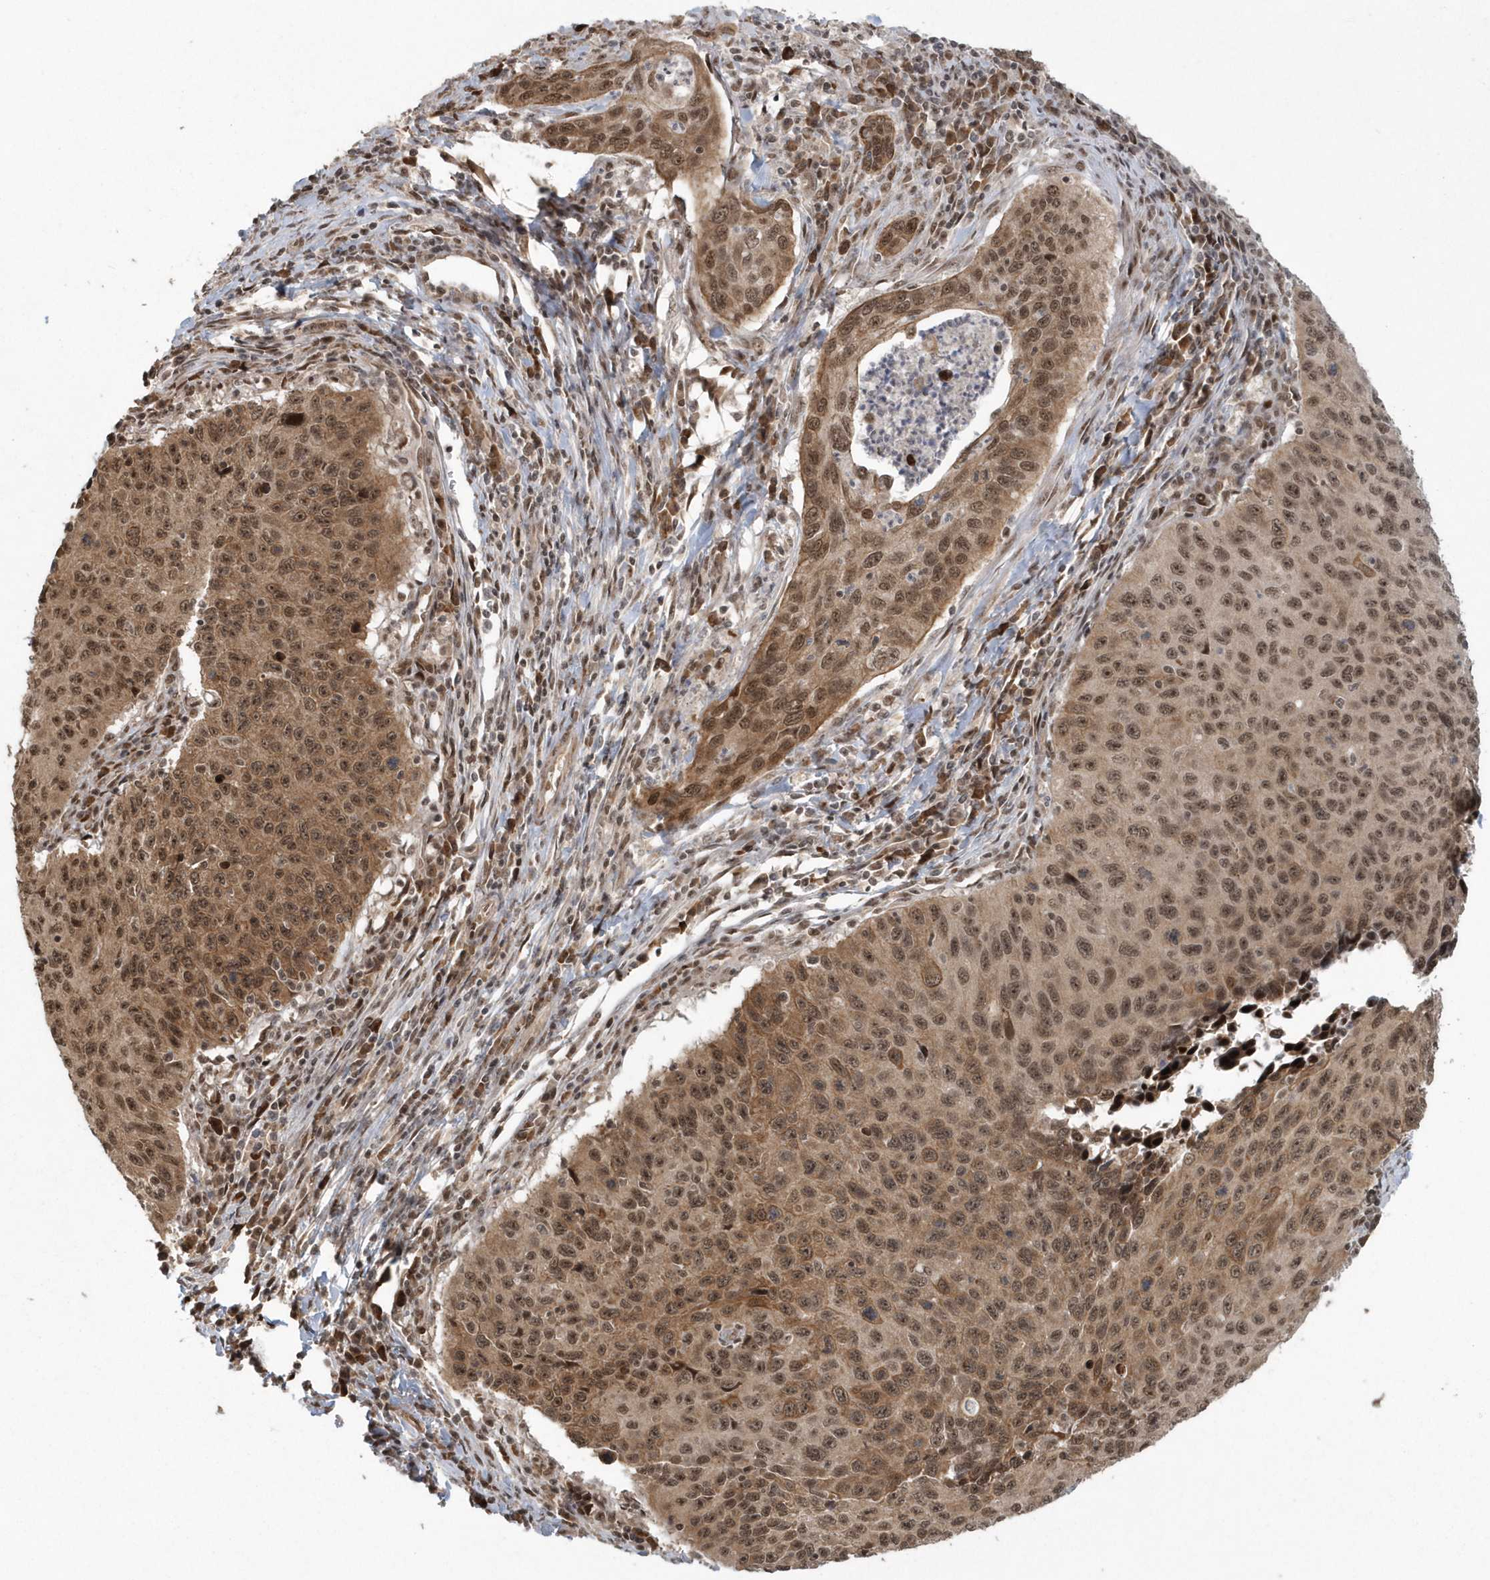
{"staining": {"intensity": "strong", "quantity": ">75%", "location": "cytoplasmic/membranous,nuclear"}, "tissue": "cervical cancer", "cell_type": "Tumor cells", "image_type": "cancer", "snomed": [{"axis": "morphology", "description": "Squamous cell carcinoma, NOS"}, {"axis": "topography", "description": "Cervix"}], "caption": "Cervical cancer (squamous cell carcinoma) tissue exhibits strong cytoplasmic/membranous and nuclear positivity in approximately >75% of tumor cells Using DAB (brown) and hematoxylin (blue) stains, captured at high magnification using brightfield microscopy.", "gene": "EPB41L4A", "patient": {"sex": "female", "age": 53}}